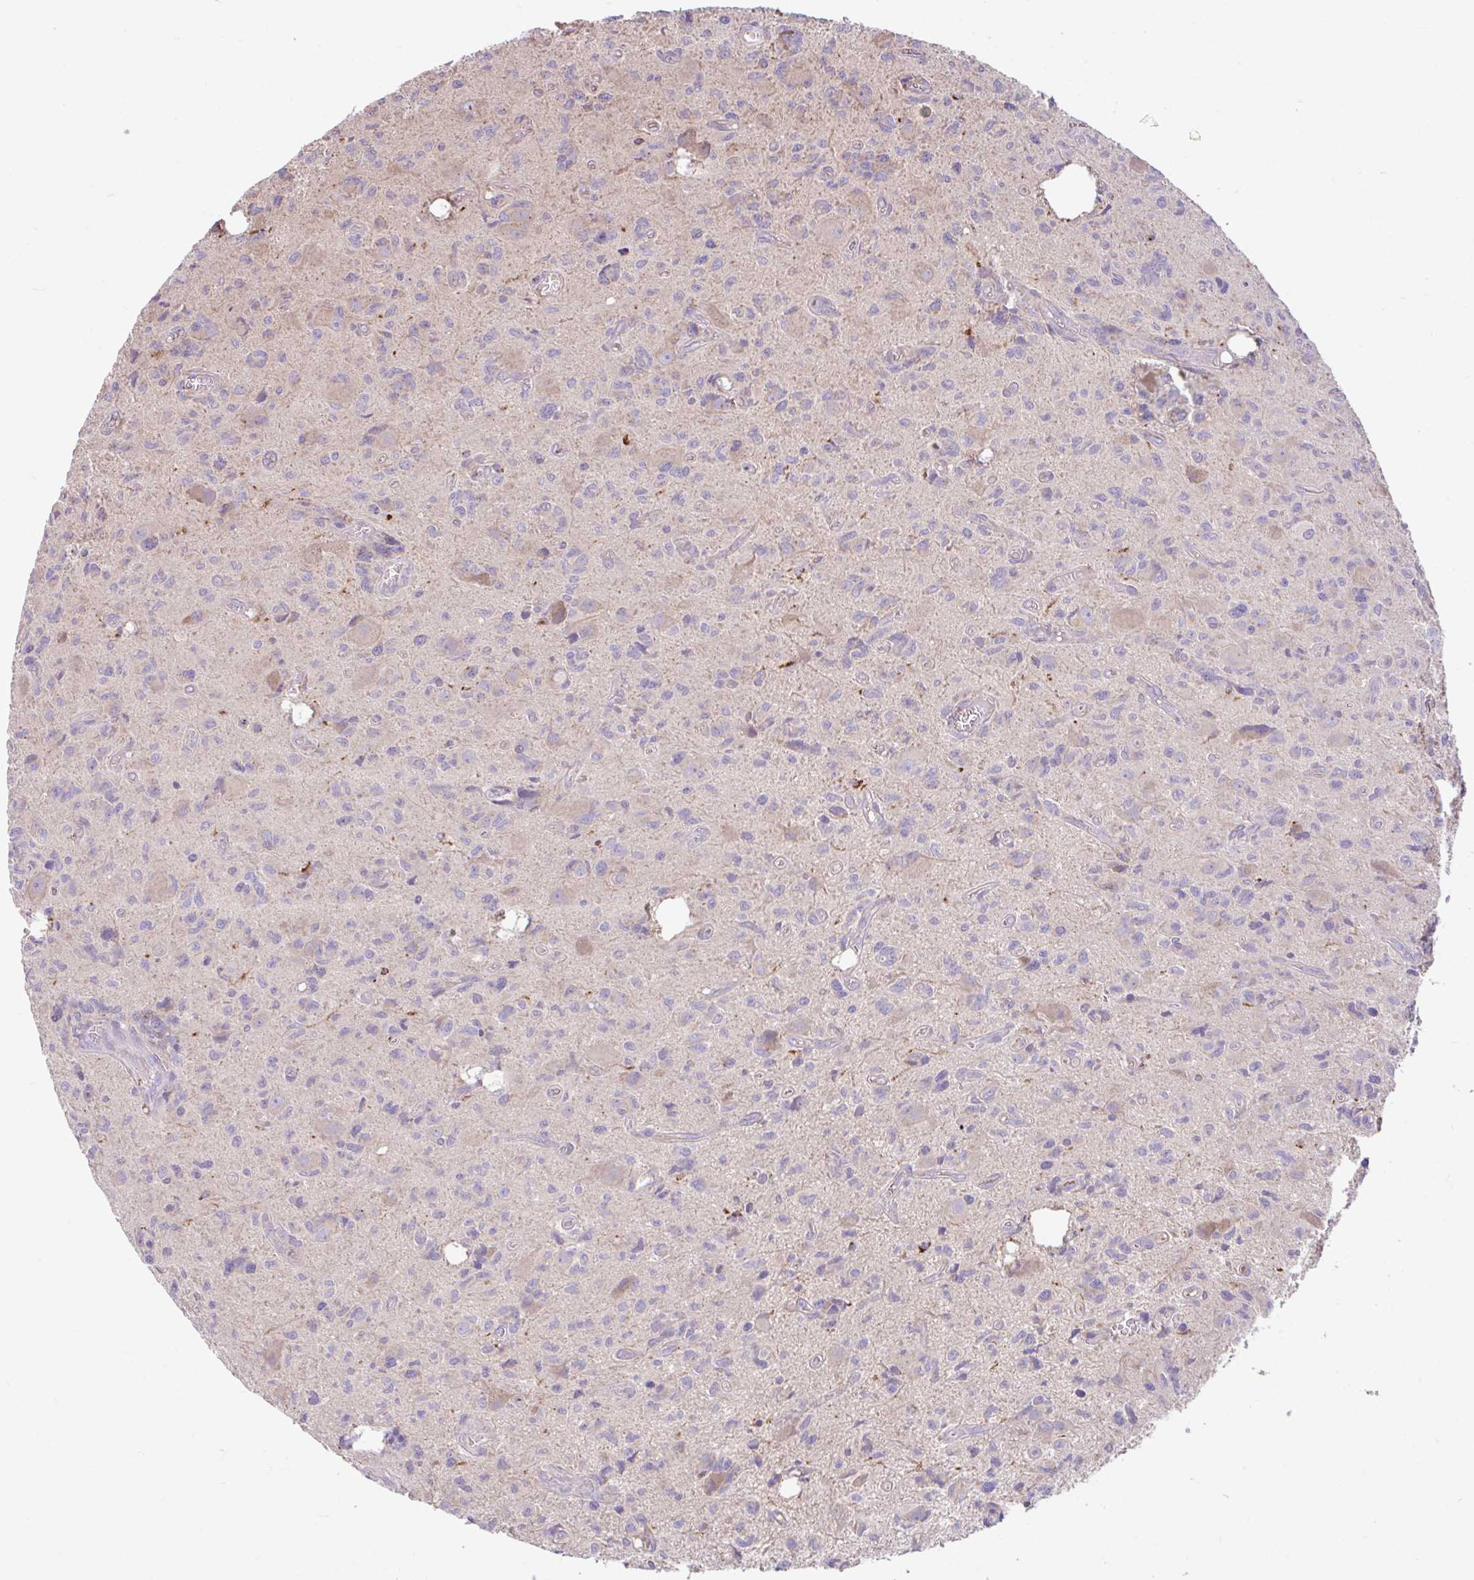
{"staining": {"intensity": "weak", "quantity": "<25%", "location": "cytoplasmic/membranous"}, "tissue": "glioma", "cell_type": "Tumor cells", "image_type": "cancer", "snomed": [{"axis": "morphology", "description": "Glioma, malignant, High grade"}, {"axis": "topography", "description": "Brain"}], "caption": "DAB (3,3'-diaminobenzidine) immunohistochemical staining of high-grade glioma (malignant) displays no significant positivity in tumor cells. (DAB (3,3'-diaminobenzidine) IHC visualized using brightfield microscopy, high magnification).", "gene": "RALBP1", "patient": {"sex": "male", "age": 76}}